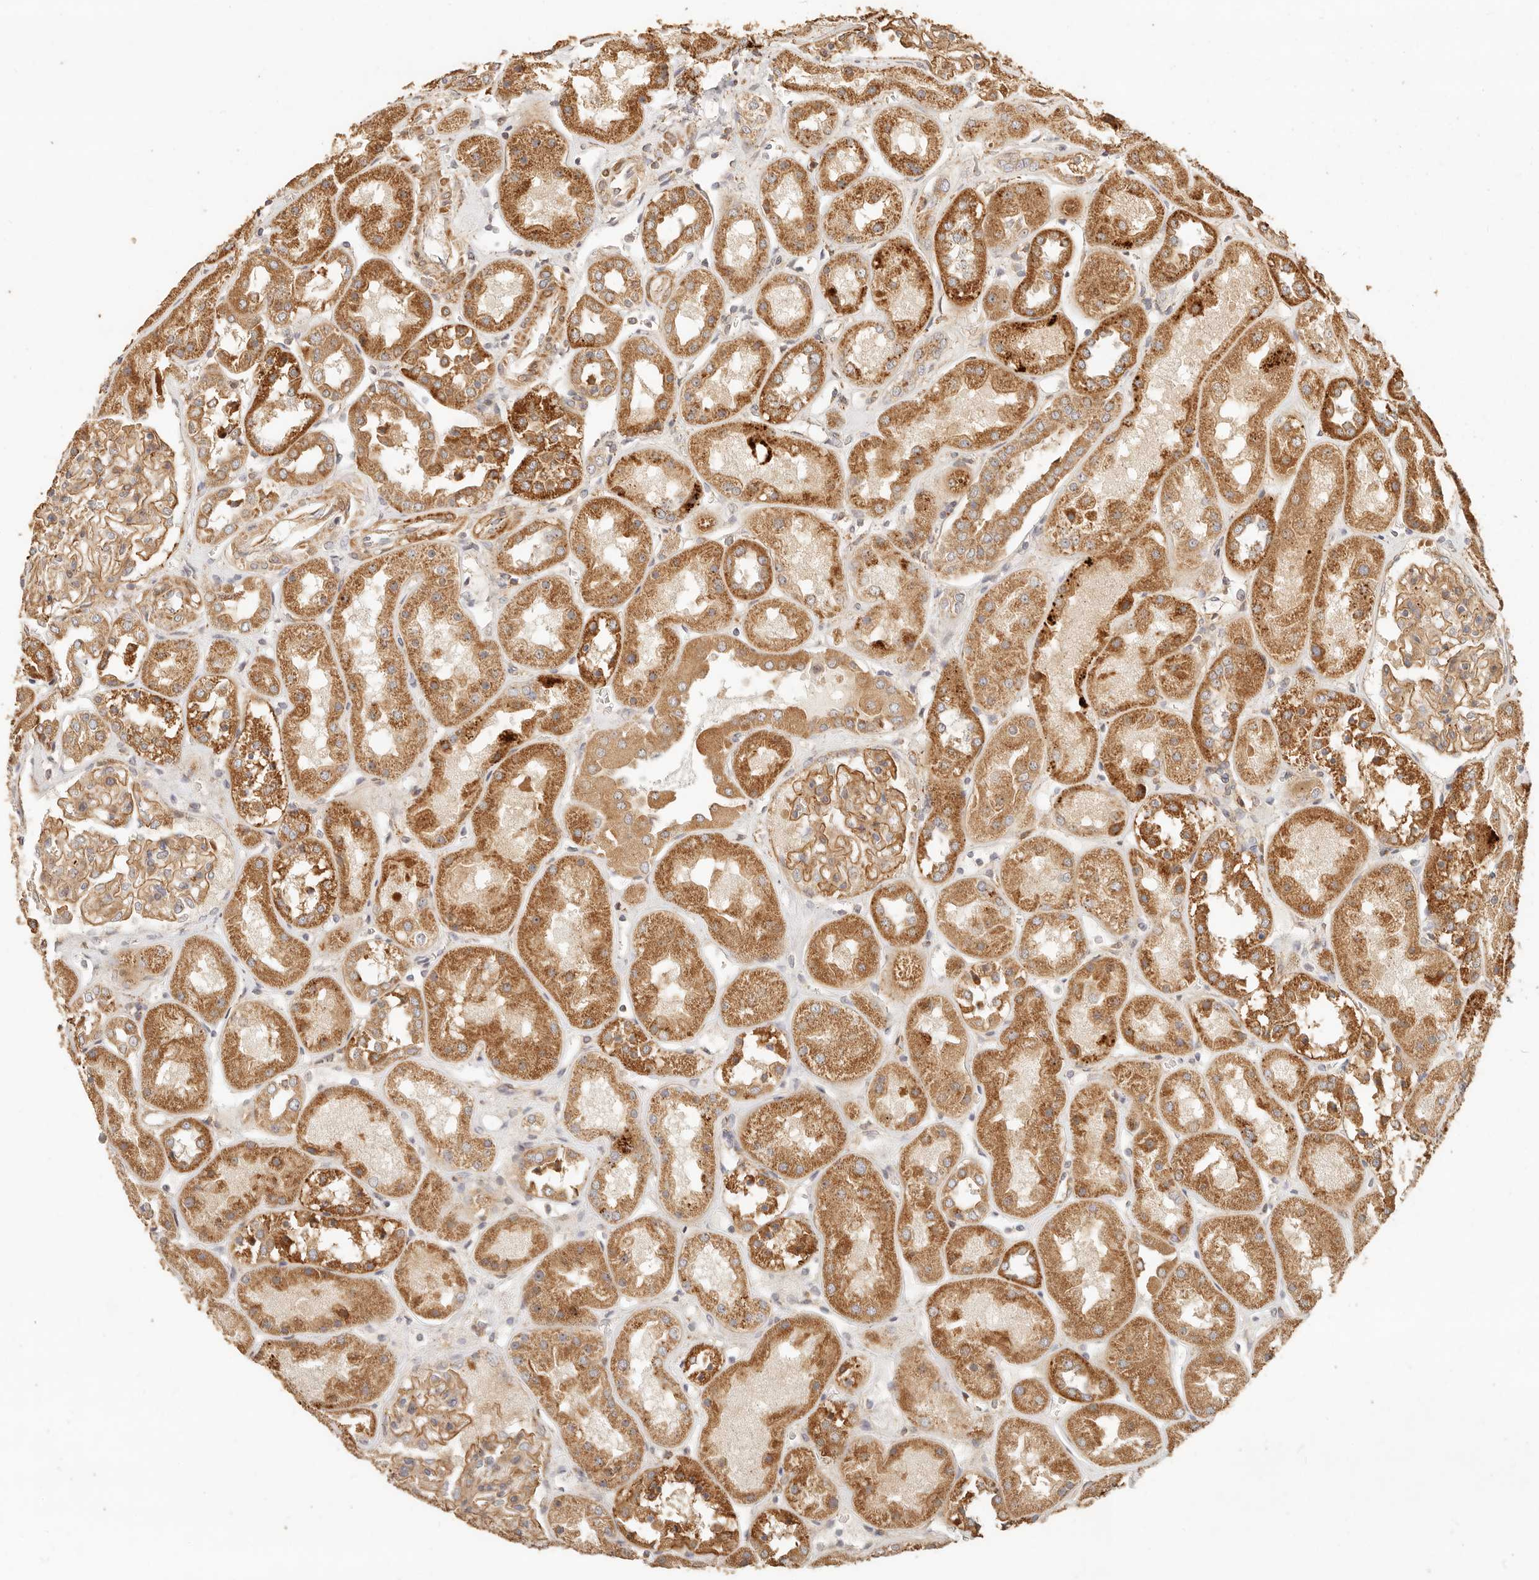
{"staining": {"intensity": "moderate", "quantity": ">75%", "location": "cytoplasmic/membranous"}, "tissue": "kidney", "cell_type": "Cells in glomeruli", "image_type": "normal", "snomed": [{"axis": "morphology", "description": "Normal tissue, NOS"}, {"axis": "topography", "description": "Kidney"}], "caption": "Kidney stained for a protein (brown) displays moderate cytoplasmic/membranous positive expression in about >75% of cells in glomeruli.", "gene": "PTPN22", "patient": {"sex": "male", "age": 70}}